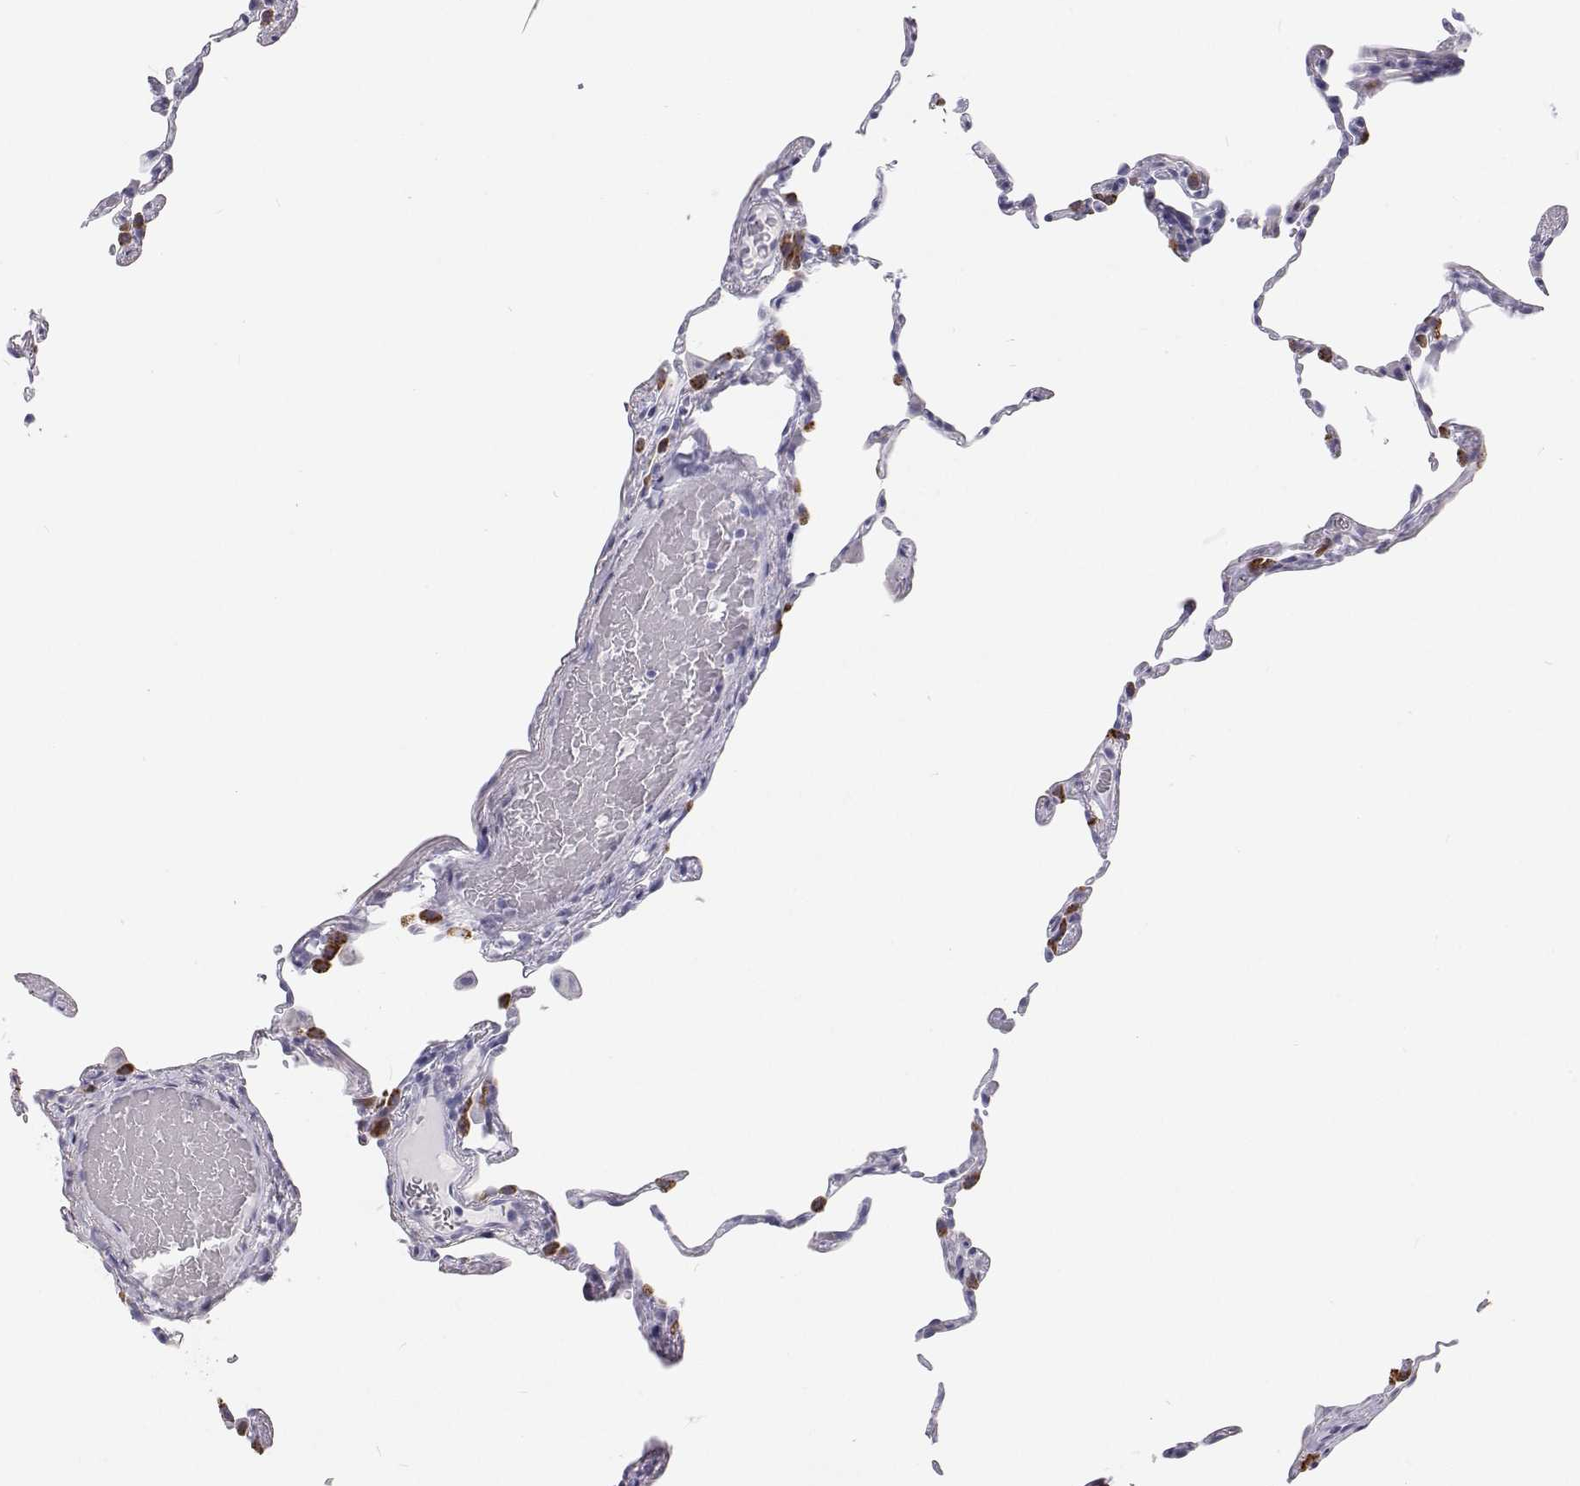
{"staining": {"intensity": "moderate", "quantity": "<25%", "location": "cytoplasmic/membranous"}, "tissue": "lung", "cell_type": "Alveolar cells", "image_type": "normal", "snomed": [{"axis": "morphology", "description": "Normal tissue, NOS"}, {"axis": "topography", "description": "Lung"}], "caption": "Unremarkable lung shows moderate cytoplasmic/membranous positivity in approximately <25% of alveolar cells, visualized by immunohistochemistry. (IHC, brightfield microscopy, high magnification).", "gene": "SFTPB", "patient": {"sex": "female", "age": 57}}